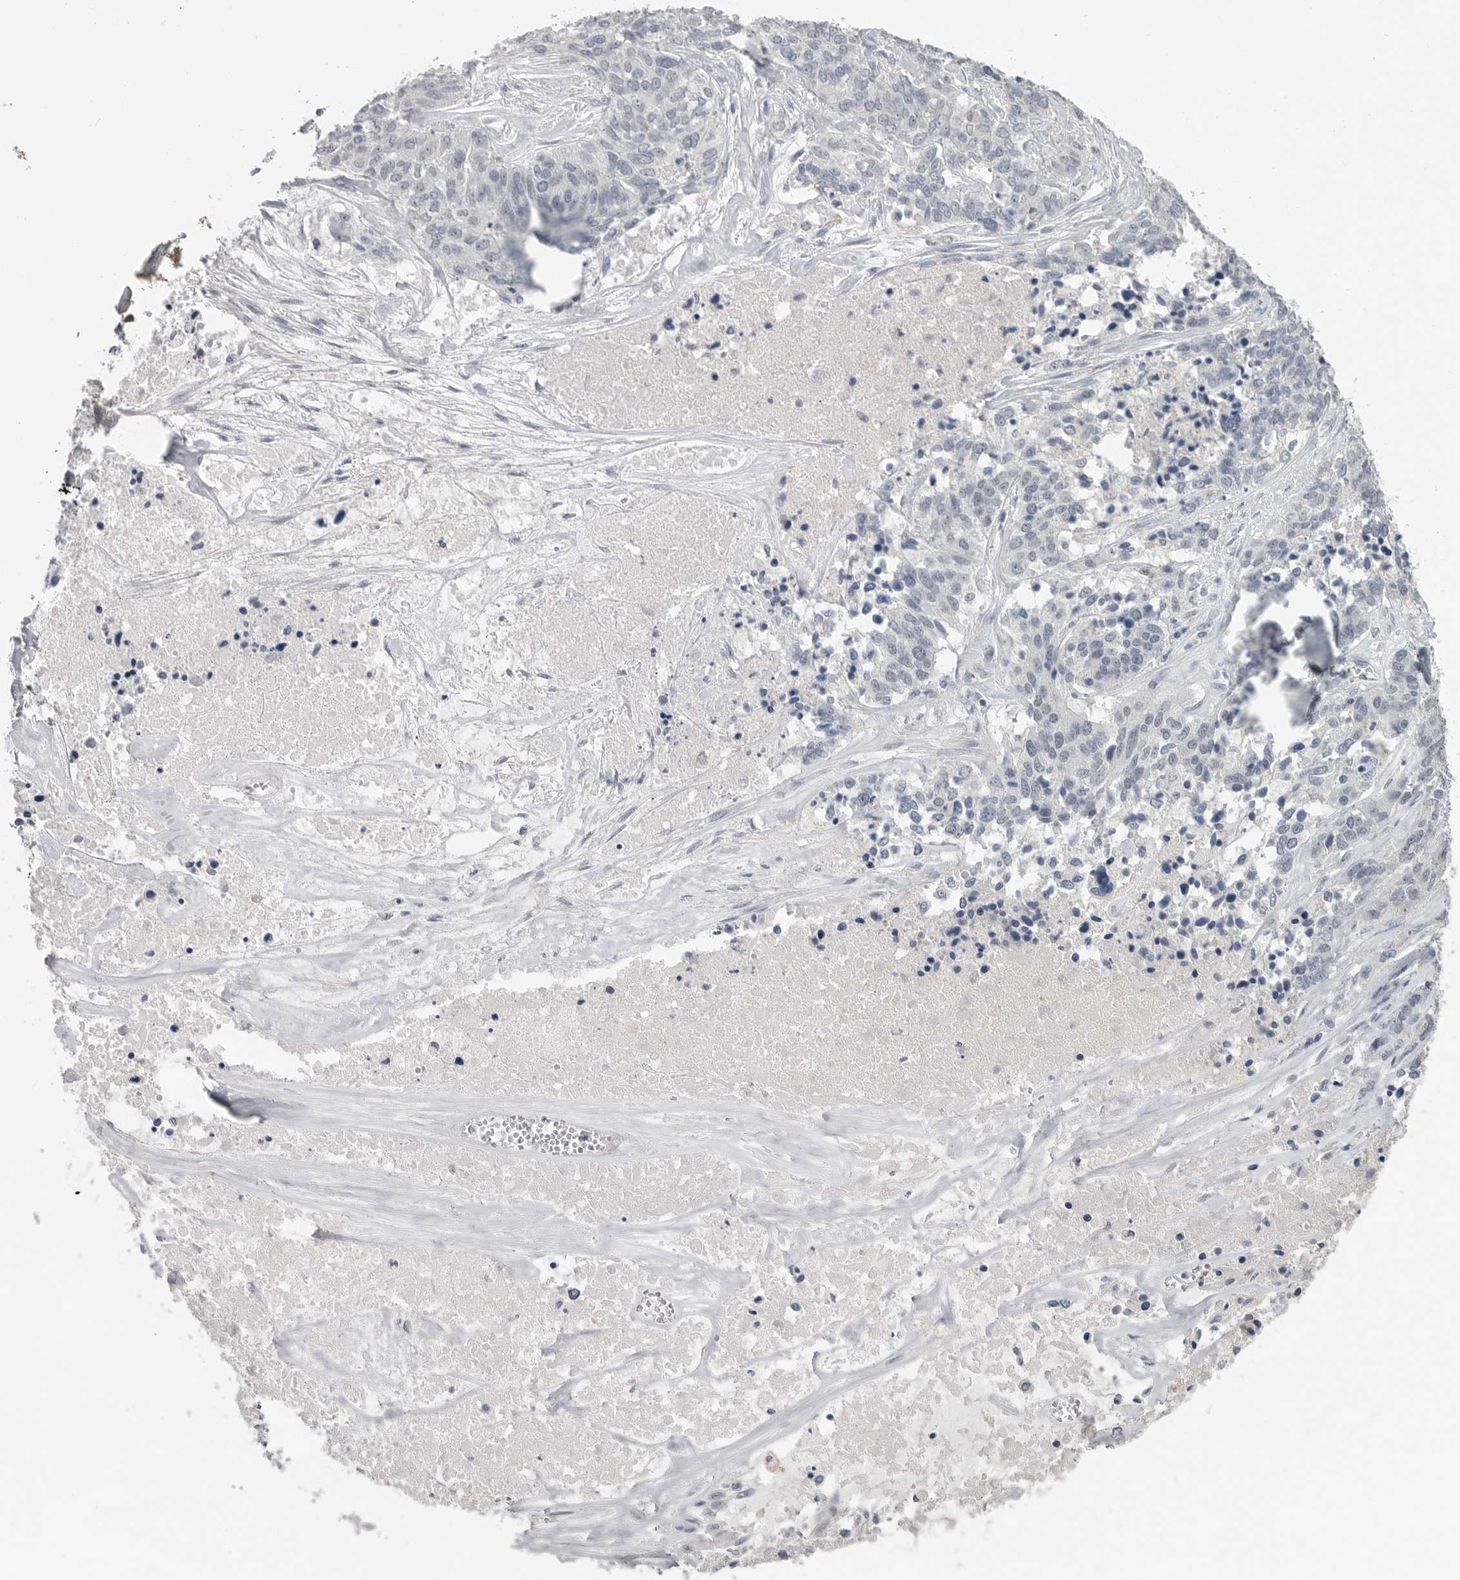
{"staining": {"intensity": "negative", "quantity": "none", "location": "none"}, "tissue": "ovarian cancer", "cell_type": "Tumor cells", "image_type": "cancer", "snomed": [{"axis": "morphology", "description": "Cystadenocarcinoma, serous, NOS"}, {"axis": "topography", "description": "Ovary"}], "caption": "Immunohistochemical staining of human ovarian cancer exhibits no significant staining in tumor cells.", "gene": "PLEKHF1", "patient": {"sex": "female", "age": 44}}